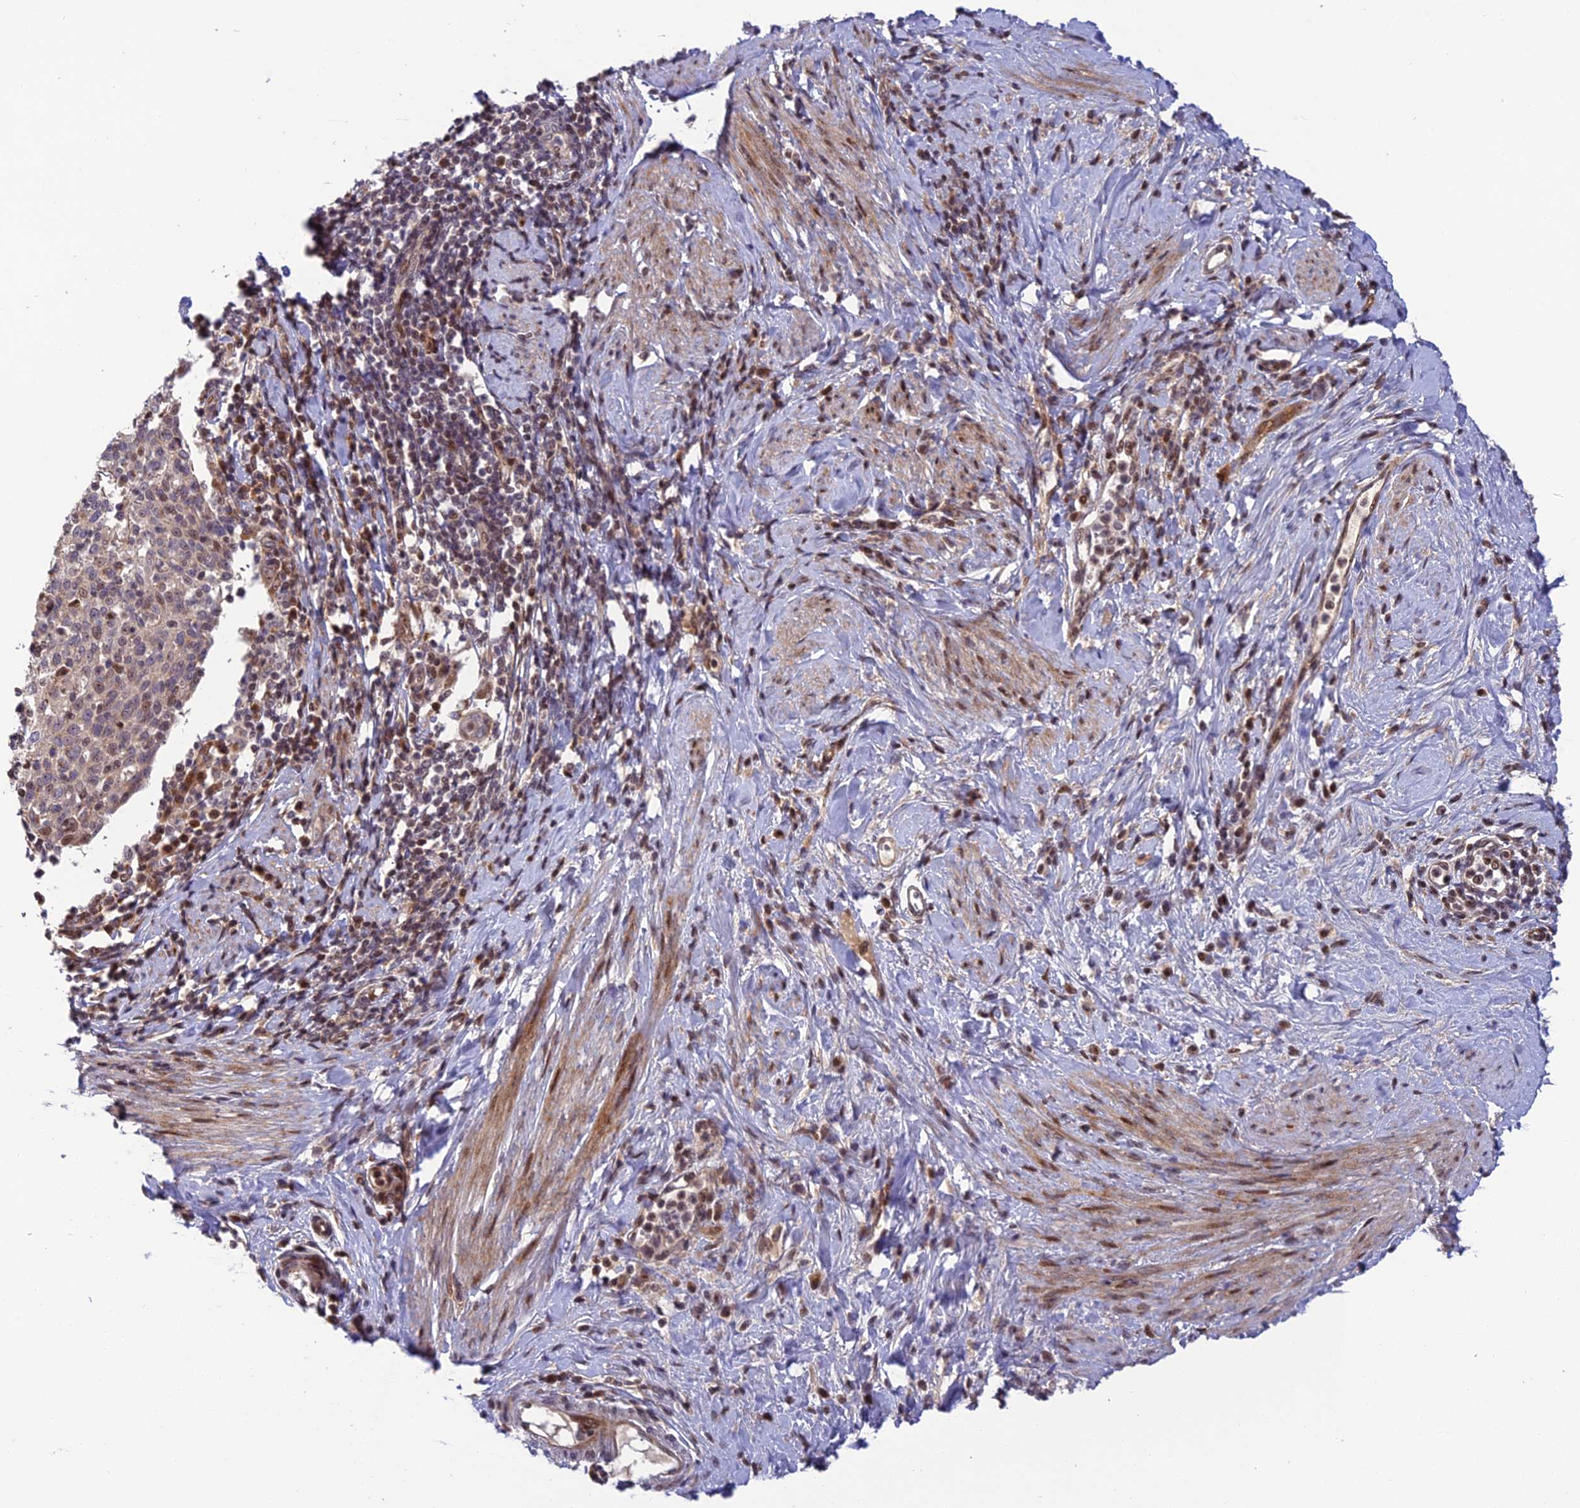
{"staining": {"intensity": "weak", "quantity": "<25%", "location": "nuclear"}, "tissue": "cervical cancer", "cell_type": "Tumor cells", "image_type": "cancer", "snomed": [{"axis": "morphology", "description": "Squamous cell carcinoma, NOS"}, {"axis": "topography", "description": "Cervix"}], "caption": "Micrograph shows no significant protein expression in tumor cells of cervical squamous cell carcinoma.", "gene": "SMIM7", "patient": {"sex": "female", "age": 52}}